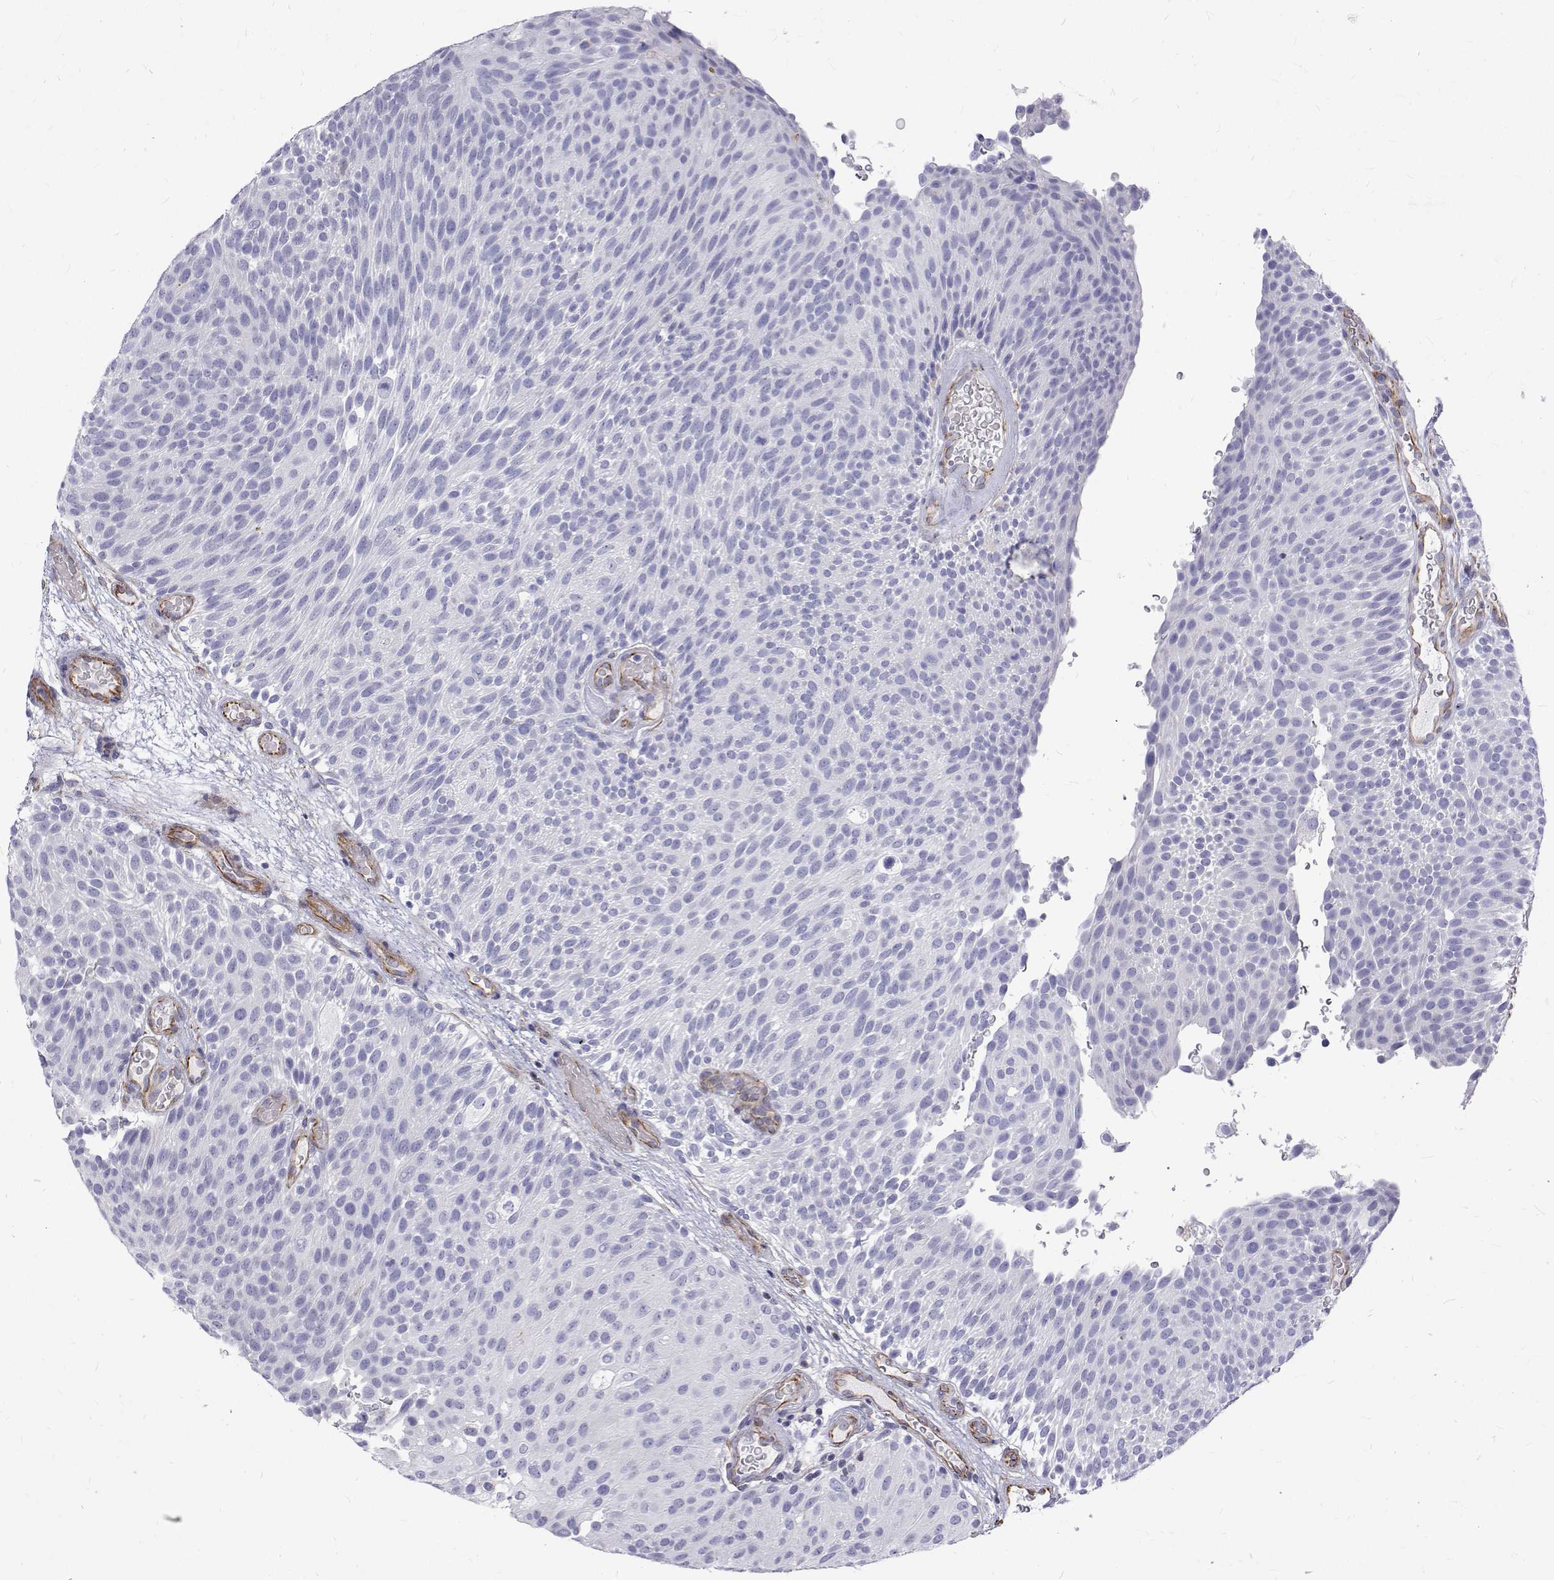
{"staining": {"intensity": "negative", "quantity": "none", "location": "none"}, "tissue": "urothelial cancer", "cell_type": "Tumor cells", "image_type": "cancer", "snomed": [{"axis": "morphology", "description": "Urothelial carcinoma, Low grade"}, {"axis": "topography", "description": "Urinary bladder"}], "caption": "Low-grade urothelial carcinoma was stained to show a protein in brown. There is no significant staining in tumor cells.", "gene": "OPRPN", "patient": {"sex": "male", "age": 78}}